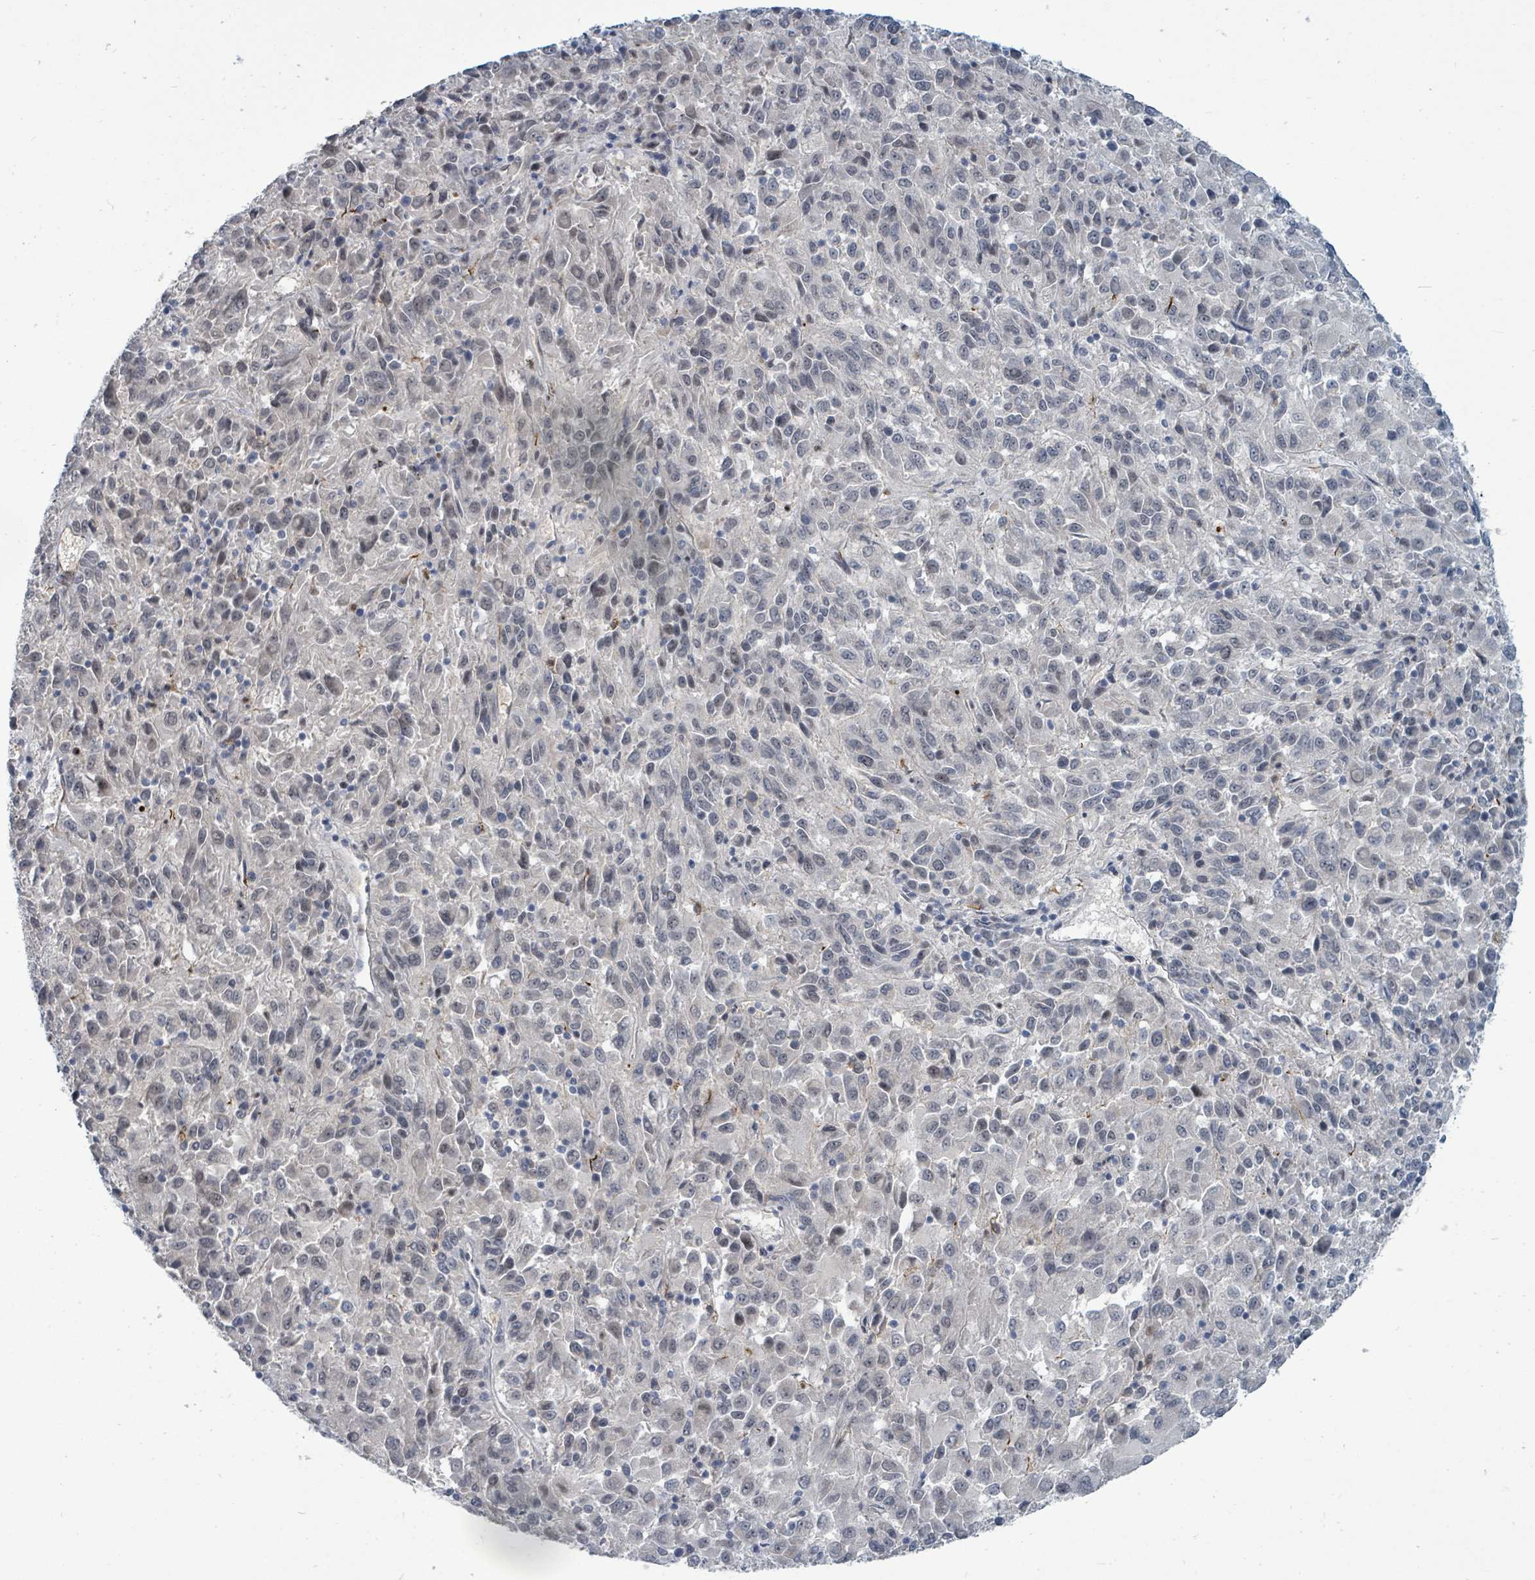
{"staining": {"intensity": "negative", "quantity": "none", "location": "none"}, "tissue": "melanoma", "cell_type": "Tumor cells", "image_type": "cancer", "snomed": [{"axis": "morphology", "description": "Malignant melanoma, Metastatic site"}, {"axis": "topography", "description": "Lung"}], "caption": "Immunohistochemistry image of neoplastic tissue: human melanoma stained with DAB (3,3'-diaminobenzidine) demonstrates no significant protein expression in tumor cells.", "gene": "TRDMT1", "patient": {"sex": "male", "age": 64}}